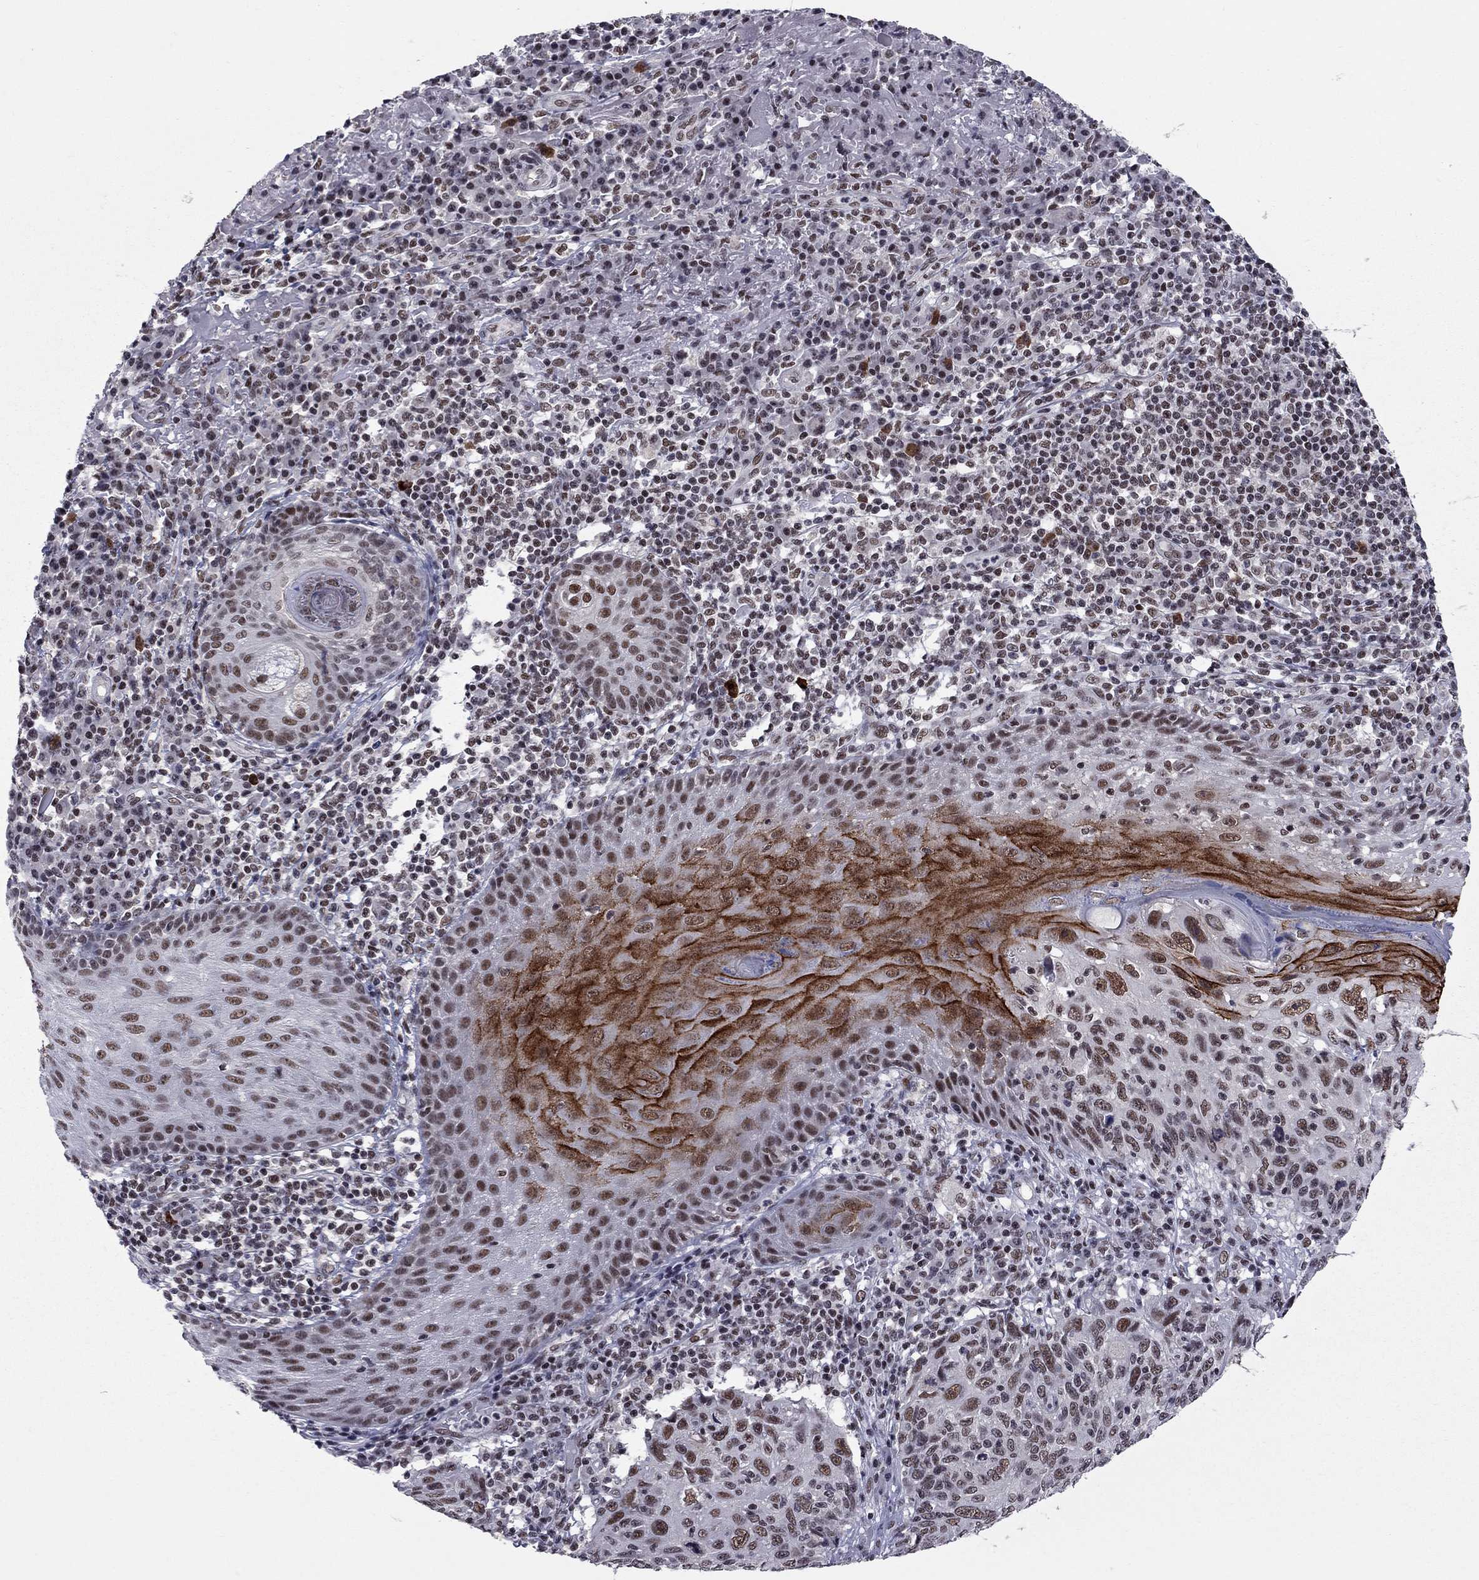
{"staining": {"intensity": "strong", "quantity": "<25%", "location": "cytoplasmic/membranous,nuclear"}, "tissue": "skin cancer", "cell_type": "Tumor cells", "image_type": "cancer", "snomed": [{"axis": "morphology", "description": "Squamous cell carcinoma, NOS"}, {"axis": "topography", "description": "Skin"}], "caption": "About <25% of tumor cells in human skin cancer demonstrate strong cytoplasmic/membranous and nuclear protein positivity as visualized by brown immunohistochemical staining.", "gene": "TAF9", "patient": {"sex": "male", "age": 92}}